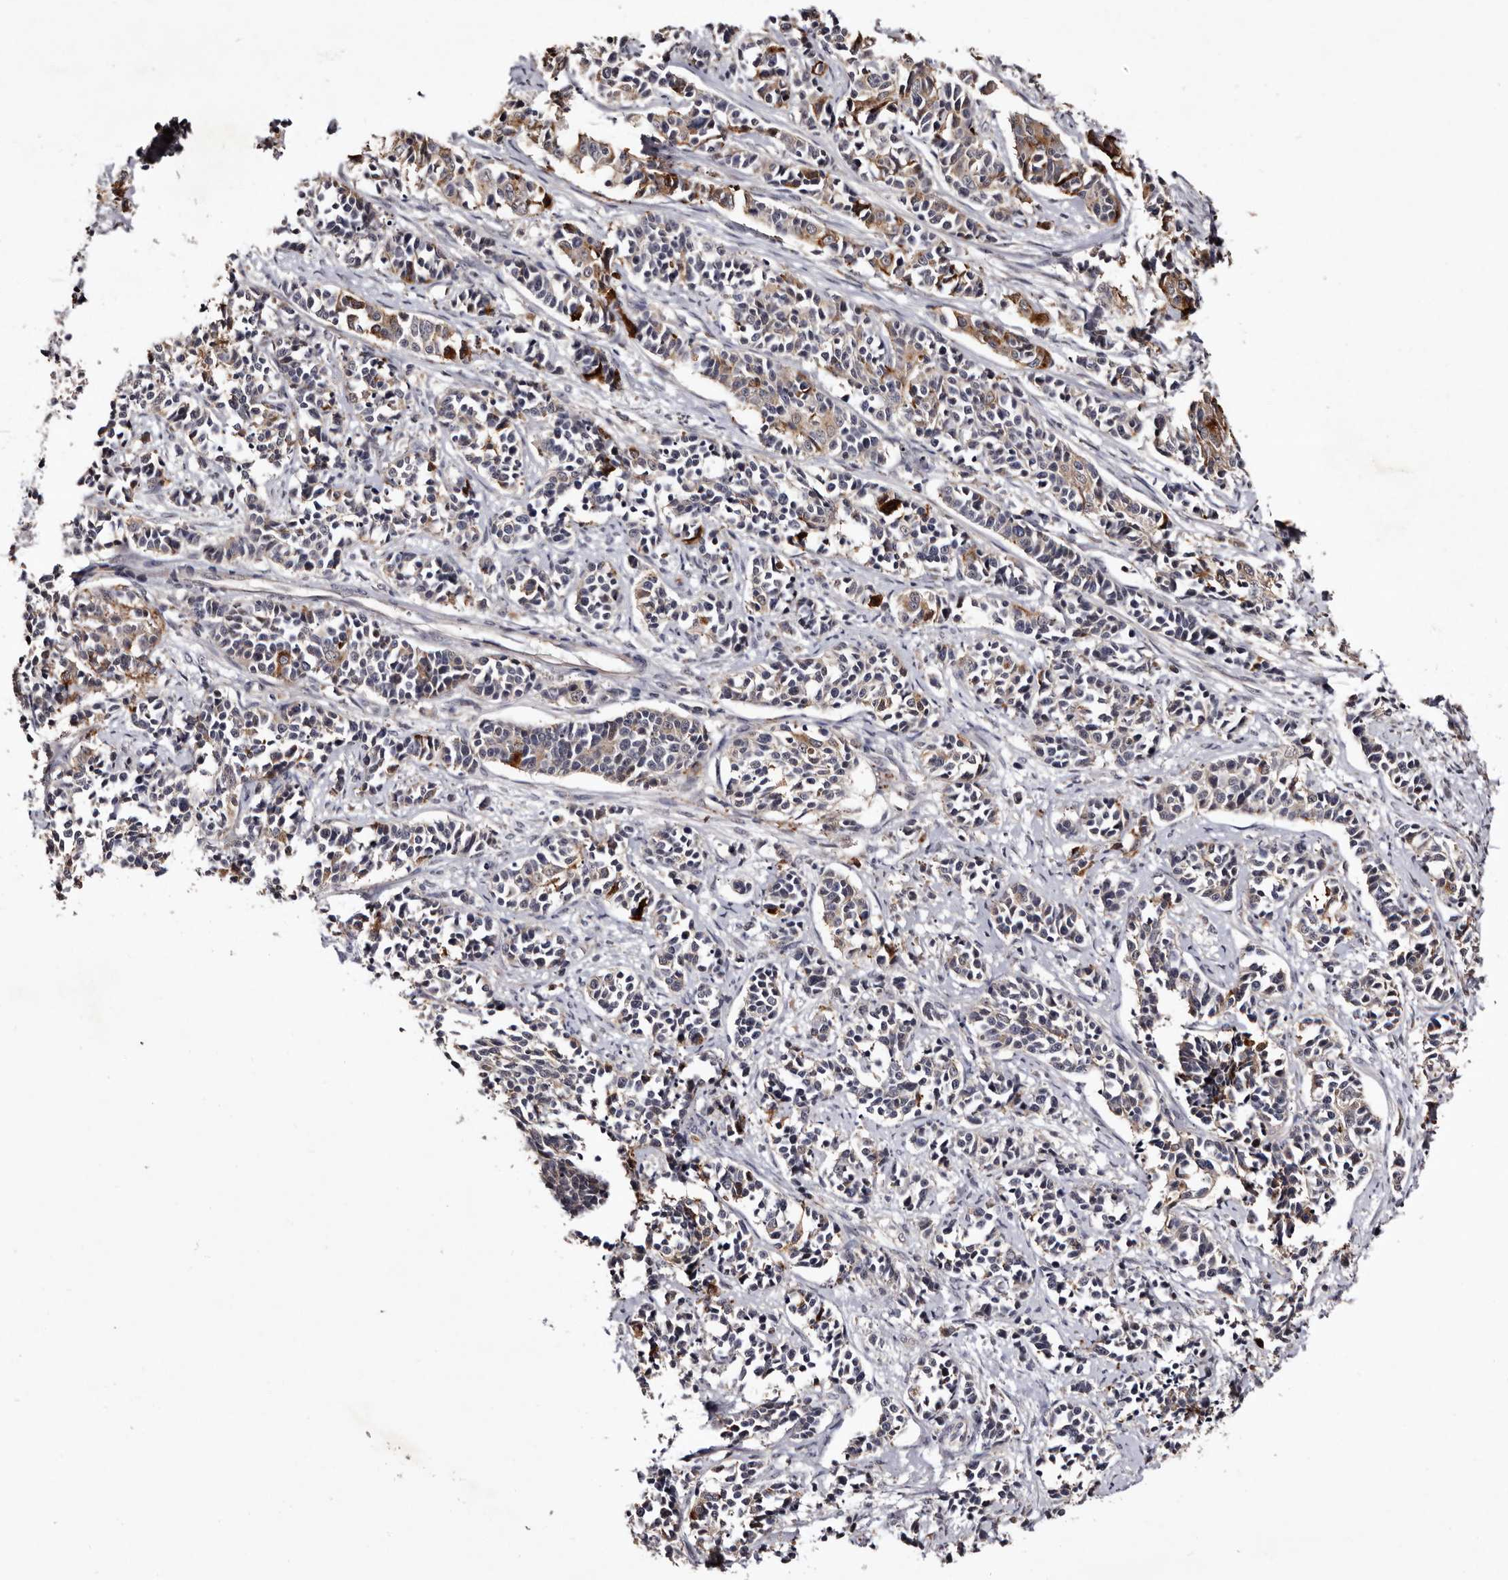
{"staining": {"intensity": "moderate", "quantity": "25%-75%", "location": "cytoplasmic/membranous"}, "tissue": "cervical cancer", "cell_type": "Tumor cells", "image_type": "cancer", "snomed": [{"axis": "morphology", "description": "Normal tissue, NOS"}, {"axis": "morphology", "description": "Squamous cell carcinoma, NOS"}, {"axis": "topography", "description": "Cervix"}], "caption": "The photomicrograph displays immunohistochemical staining of cervical cancer. There is moderate cytoplasmic/membranous positivity is seen in about 25%-75% of tumor cells.", "gene": "LANCL2", "patient": {"sex": "female", "age": 35}}